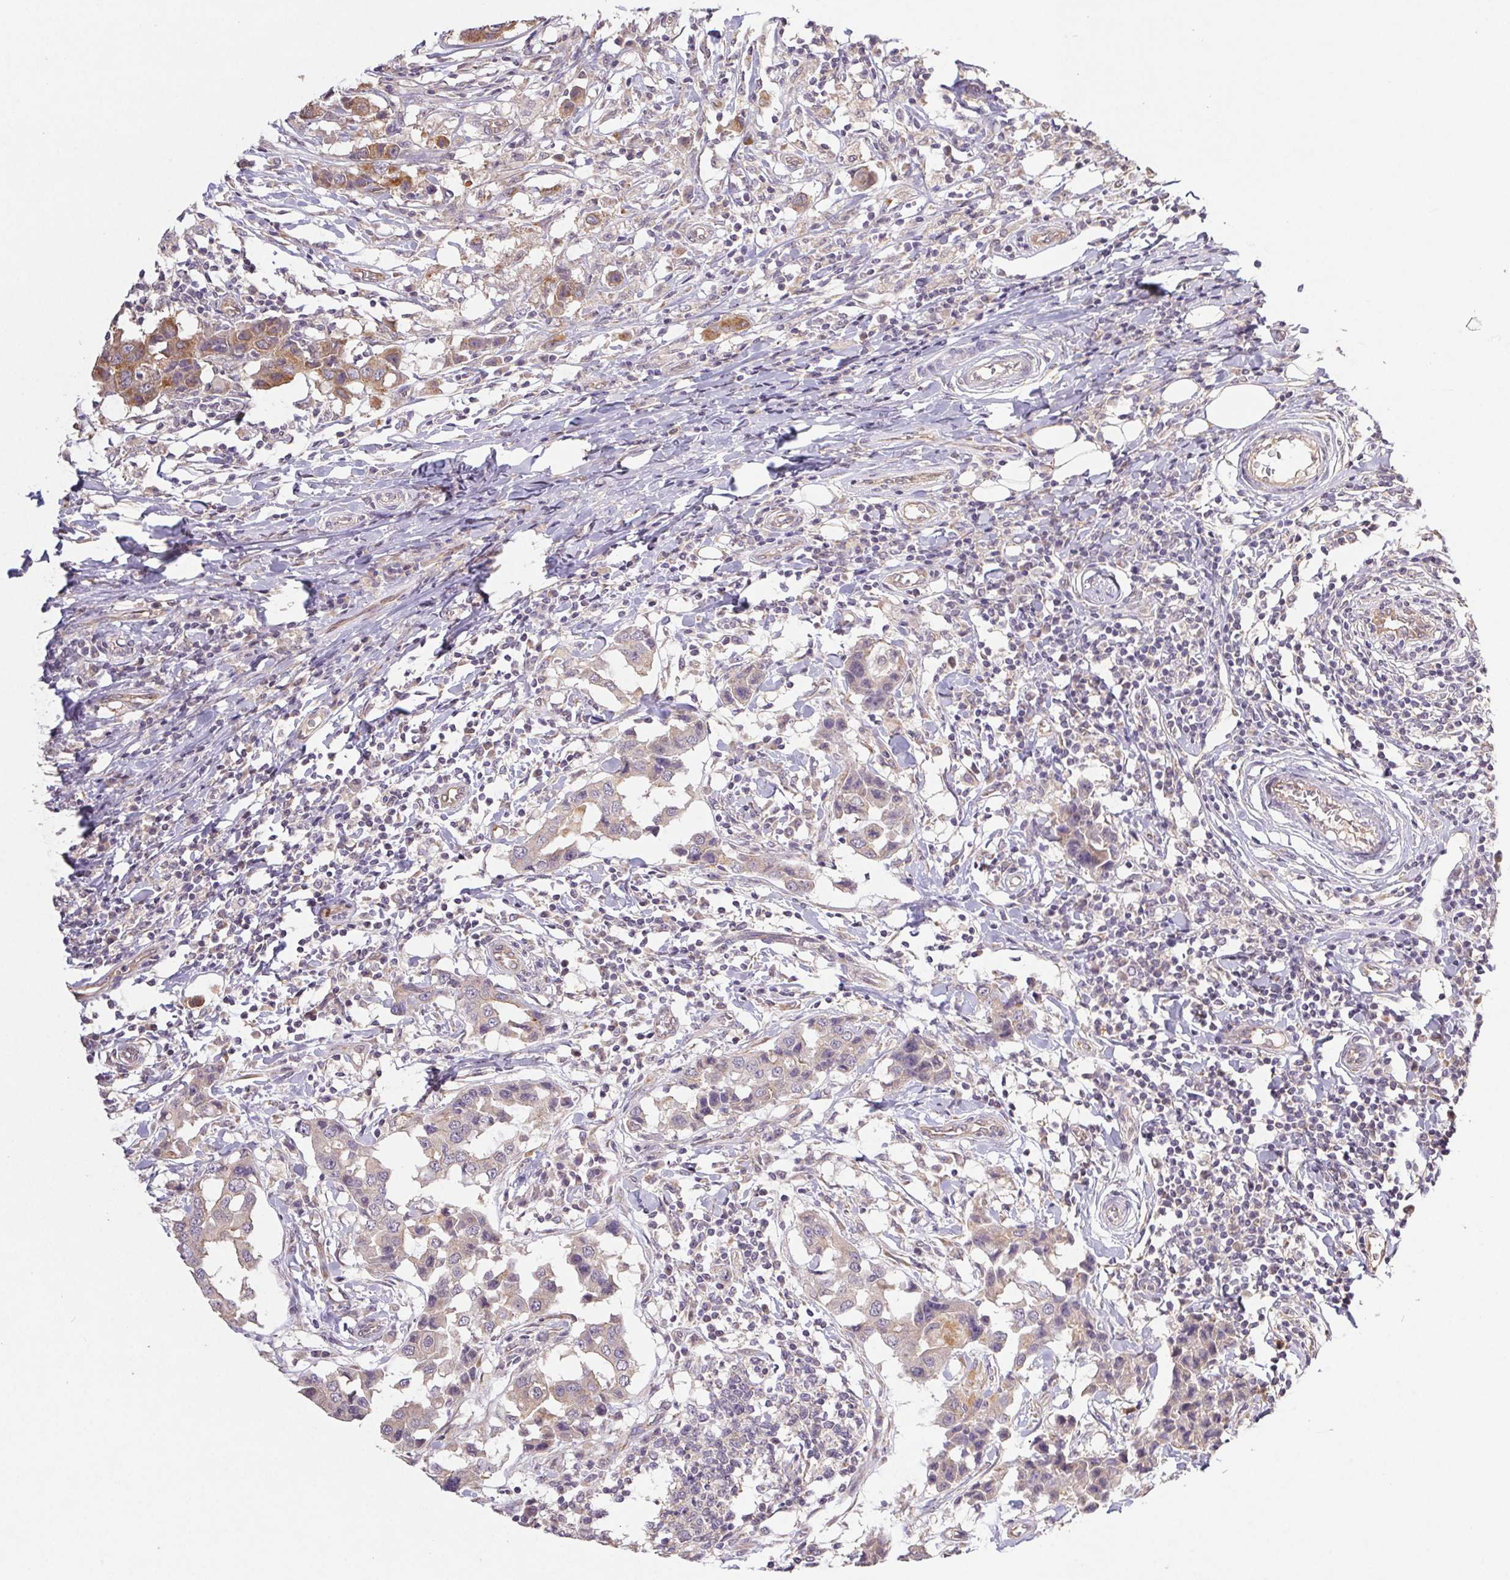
{"staining": {"intensity": "moderate", "quantity": "25%-75%", "location": "cytoplasmic/membranous"}, "tissue": "breast cancer", "cell_type": "Tumor cells", "image_type": "cancer", "snomed": [{"axis": "morphology", "description": "Duct carcinoma"}, {"axis": "topography", "description": "Breast"}], "caption": "Immunohistochemistry of human breast cancer (intraductal carcinoma) shows medium levels of moderate cytoplasmic/membranous staining in about 25%-75% of tumor cells.", "gene": "RAB11A", "patient": {"sex": "female", "age": 27}}